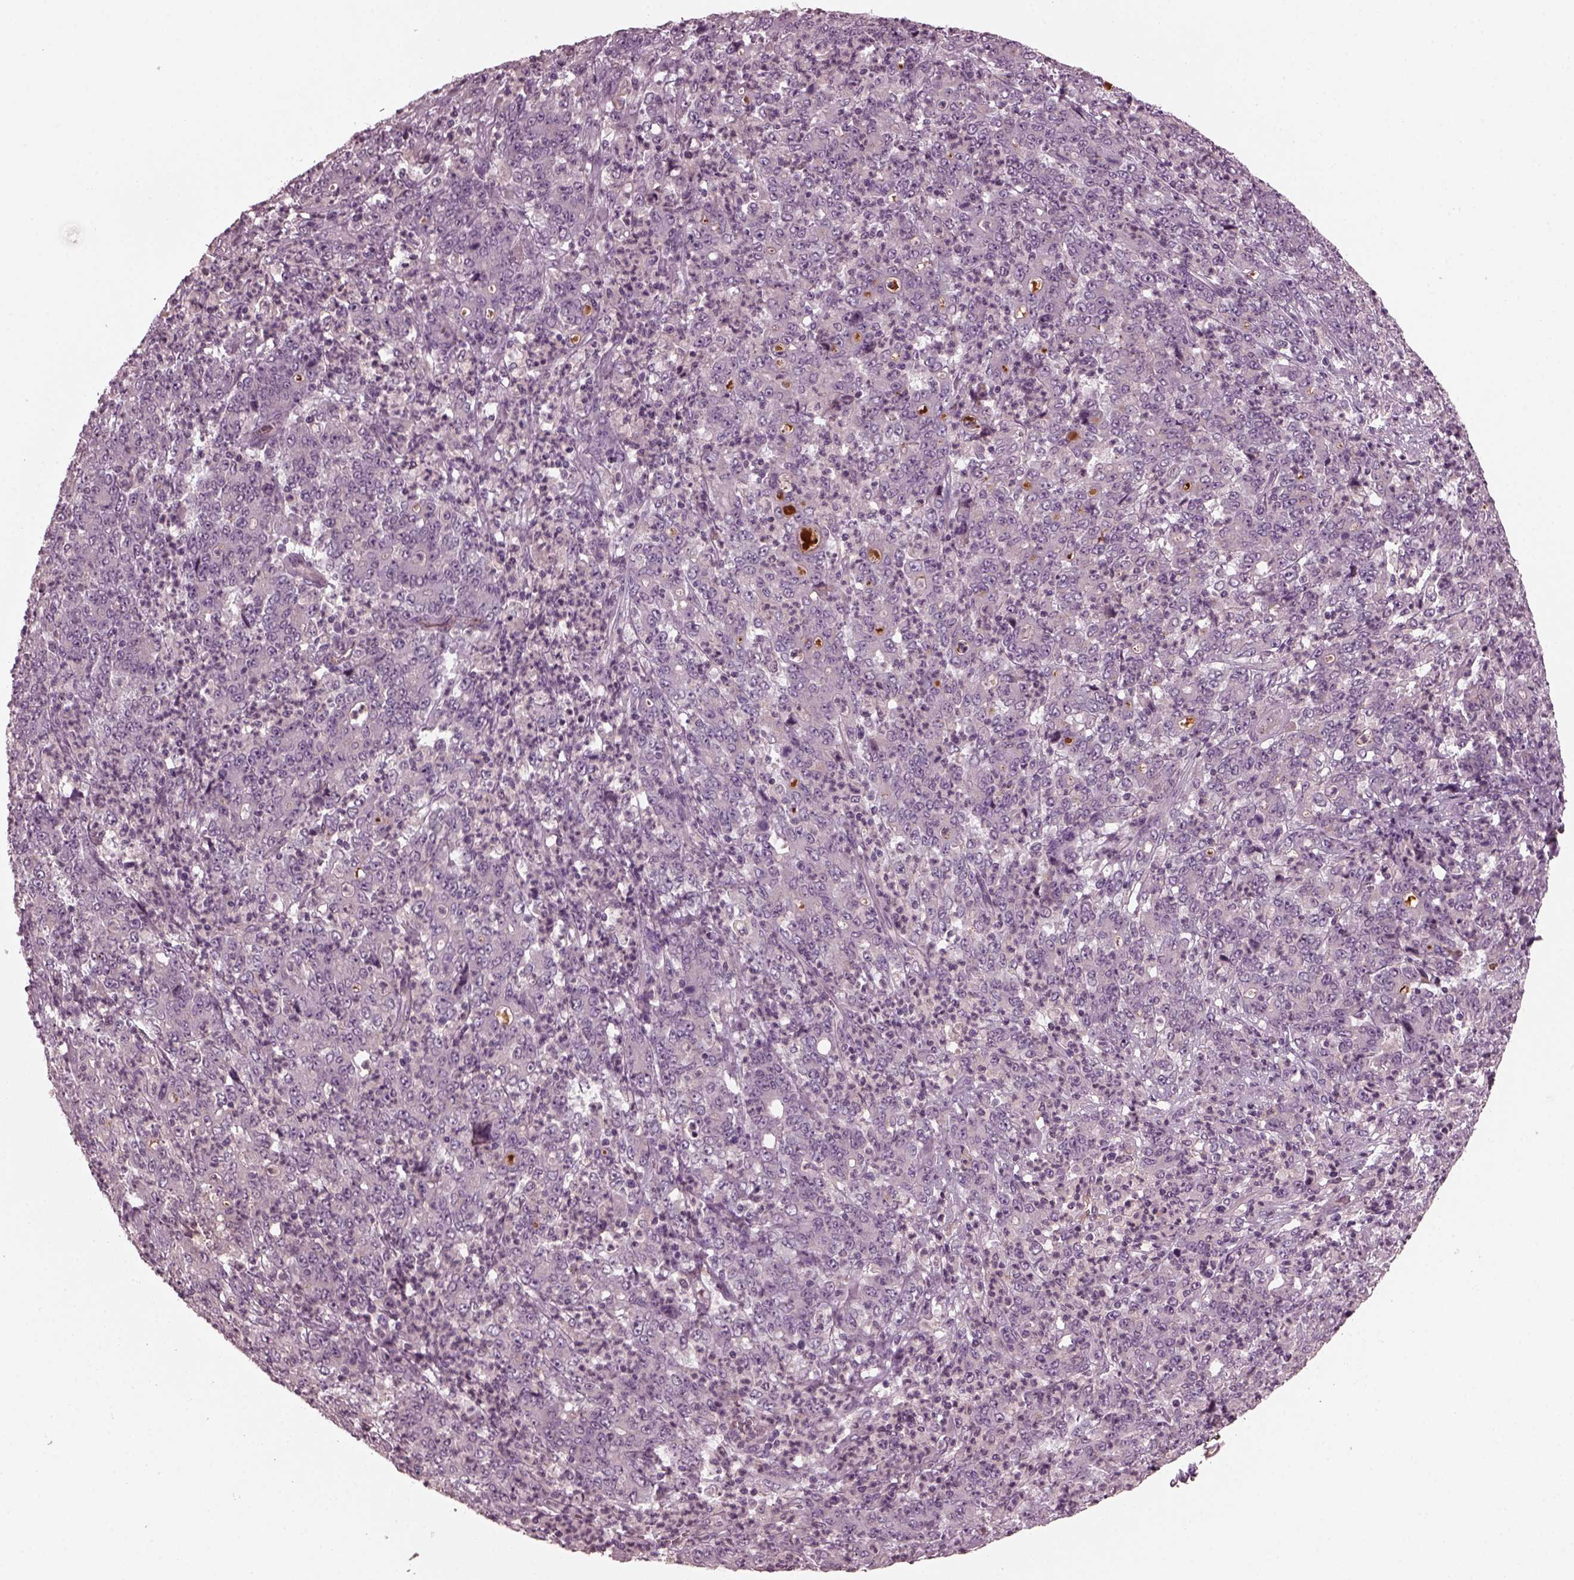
{"staining": {"intensity": "negative", "quantity": "none", "location": "none"}, "tissue": "stomach cancer", "cell_type": "Tumor cells", "image_type": "cancer", "snomed": [{"axis": "morphology", "description": "Adenocarcinoma, NOS"}, {"axis": "topography", "description": "Stomach, lower"}], "caption": "High magnification brightfield microscopy of stomach adenocarcinoma stained with DAB (brown) and counterstained with hematoxylin (blue): tumor cells show no significant positivity.", "gene": "PORCN", "patient": {"sex": "female", "age": 71}}